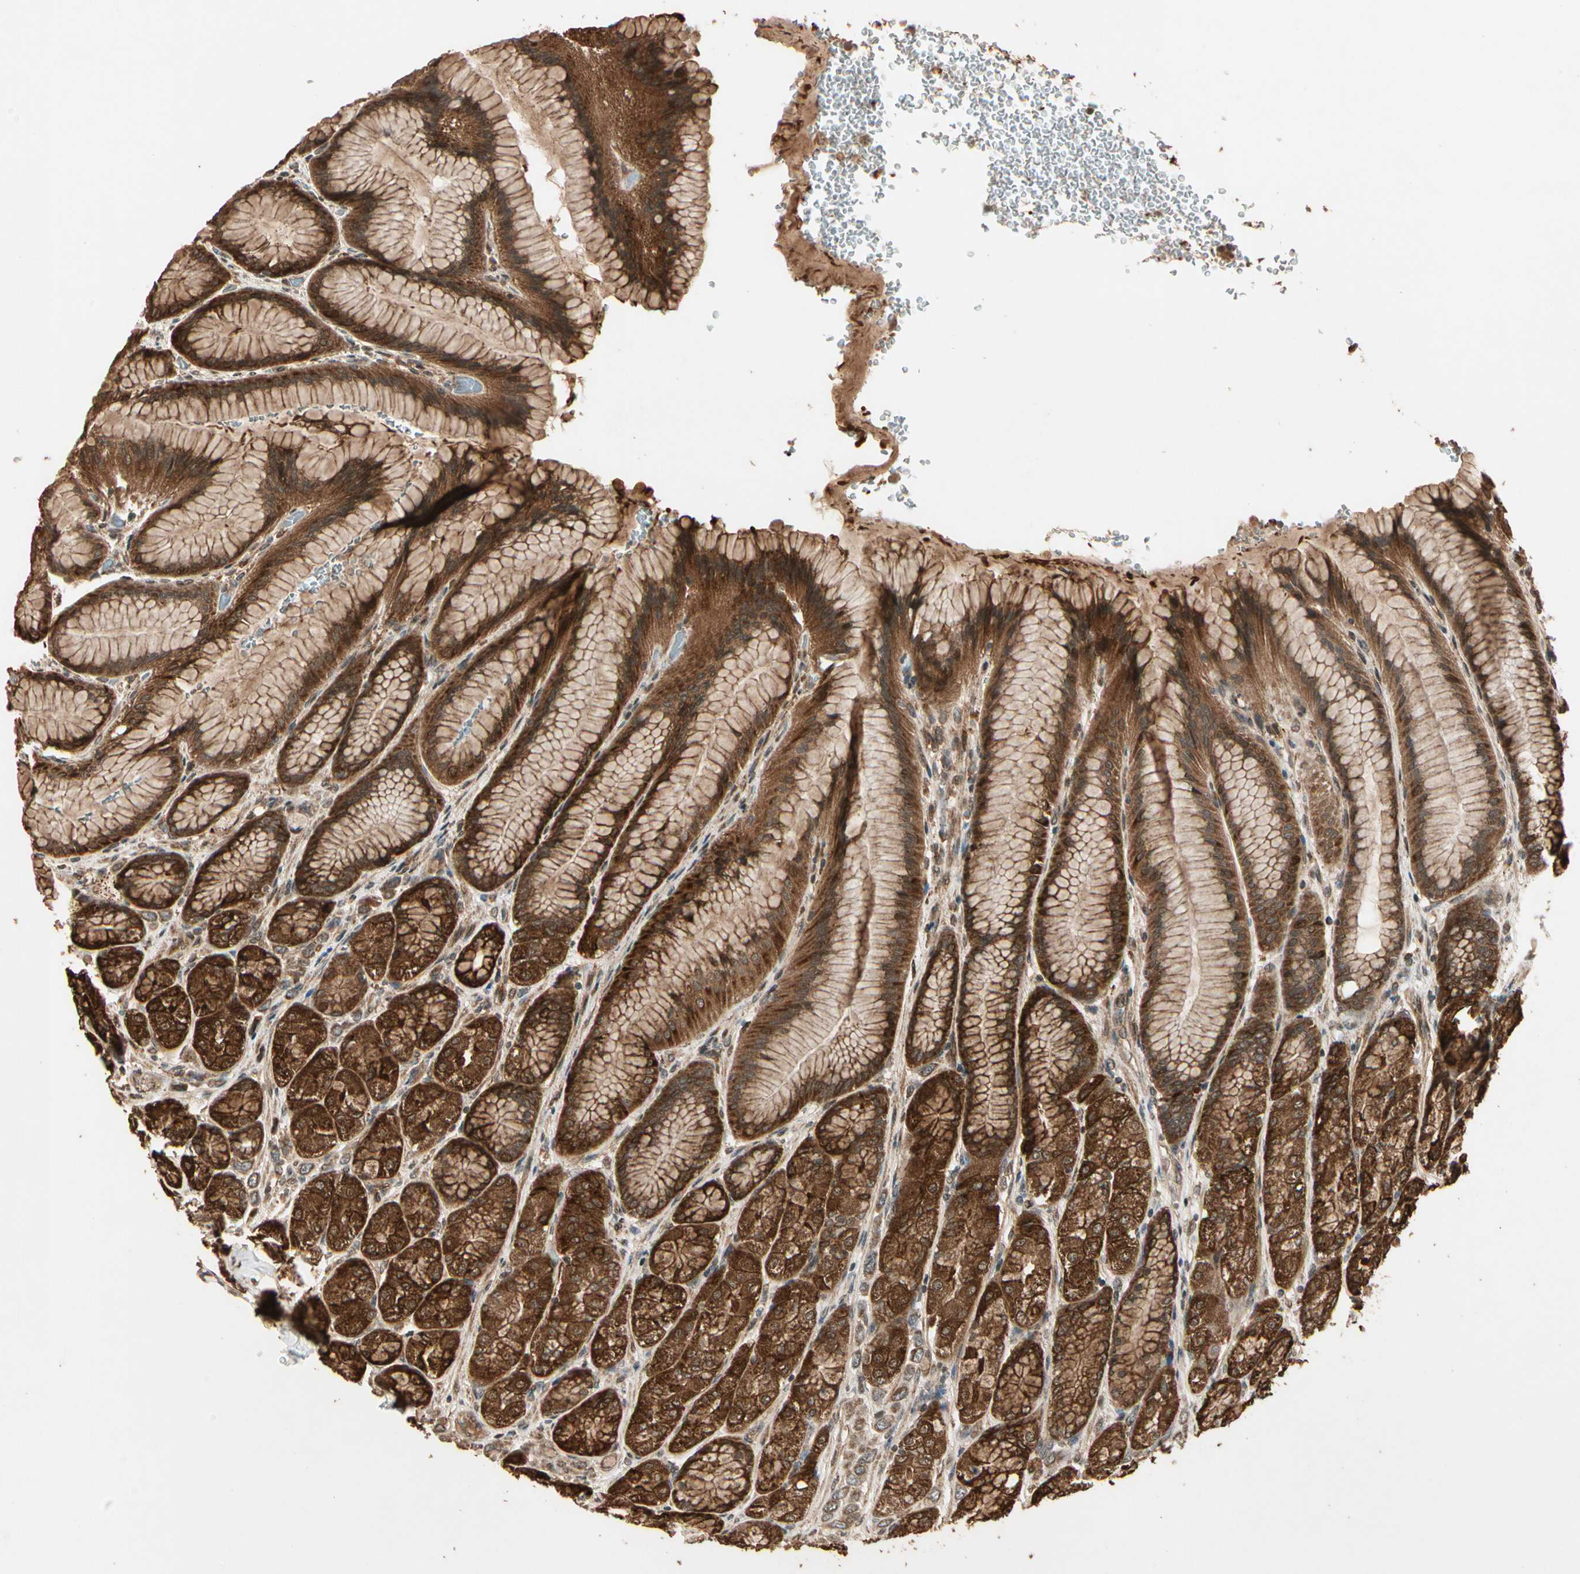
{"staining": {"intensity": "strong", "quantity": ">75%", "location": "cytoplasmic/membranous"}, "tissue": "stomach", "cell_type": "Glandular cells", "image_type": "normal", "snomed": [{"axis": "morphology", "description": "Normal tissue, NOS"}, {"axis": "morphology", "description": "Adenocarcinoma, NOS"}, {"axis": "topography", "description": "Stomach"}, {"axis": "topography", "description": "Stomach, lower"}], "caption": "This histopathology image displays immunohistochemistry staining of benign human stomach, with high strong cytoplasmic/membranous staining in approximately >75% of glandular cells.", "gene": "GLUL", "patient": {"sex": "female", "age": 65}}